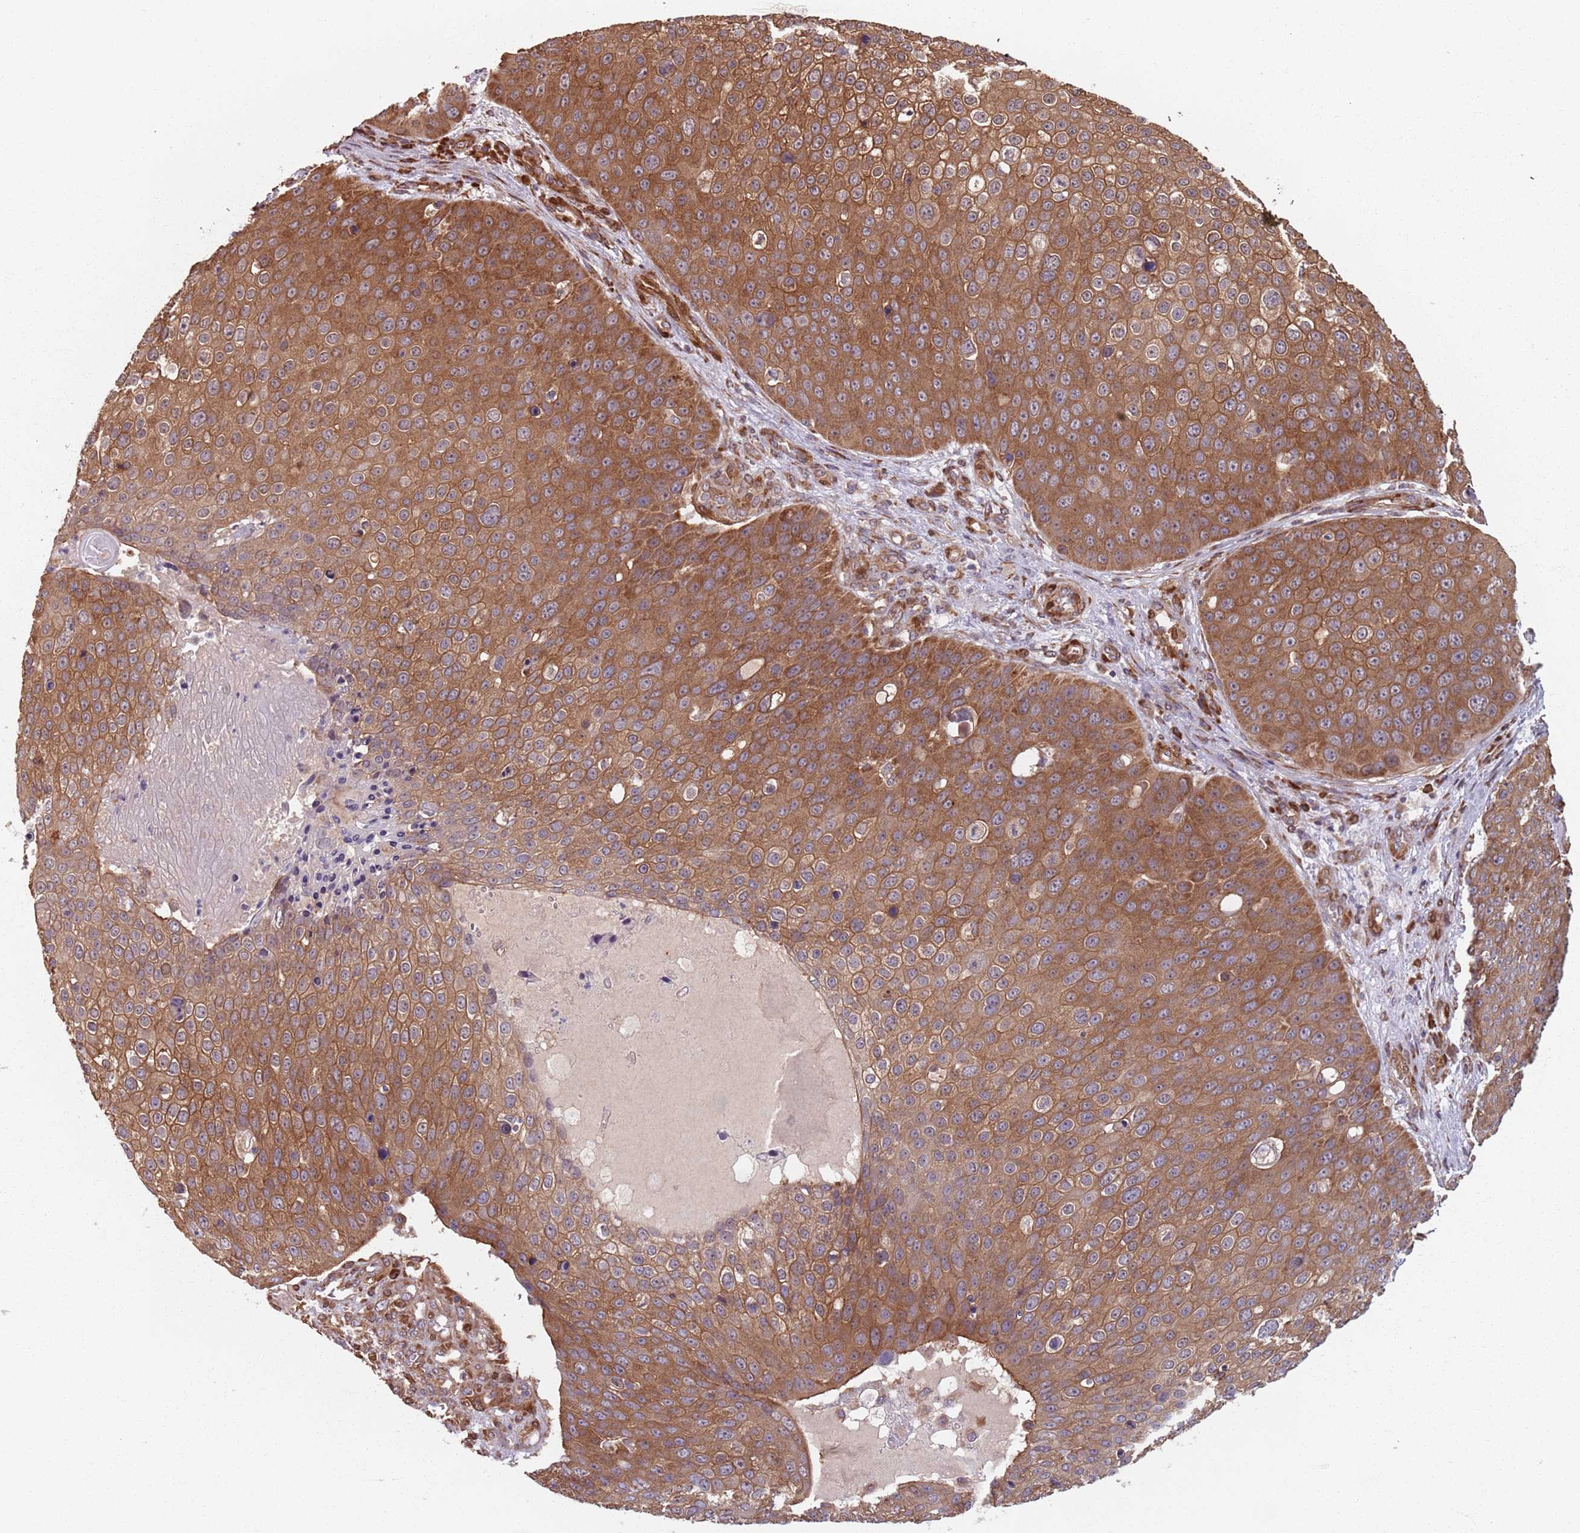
{"staining": {"intensity": "strong", "quantity": ">75%", "location": "cytoplasmic/membranous"}, "tissue": "skin cancer", "cell_type": "Tumor cells", "image_type": "cancer", "snomed": [{"axis": "morphology", "description": "Squamous cell carcinoma, NOS"}, {"axis": "topography", "description": "Skin"}], "caption": "Skin squamous cell carcinoma tissue shows strong cytoplasmic/membranous staining in approximately >75% of tumor cells, visualized by immunohistochemistry. Using DAB (brown) and hematoxylin (blue) stains, captured at high magnification using brightfield microscopy.", "gene": "NOTCH3", "patient": {"sex": "male", "age": 71}}